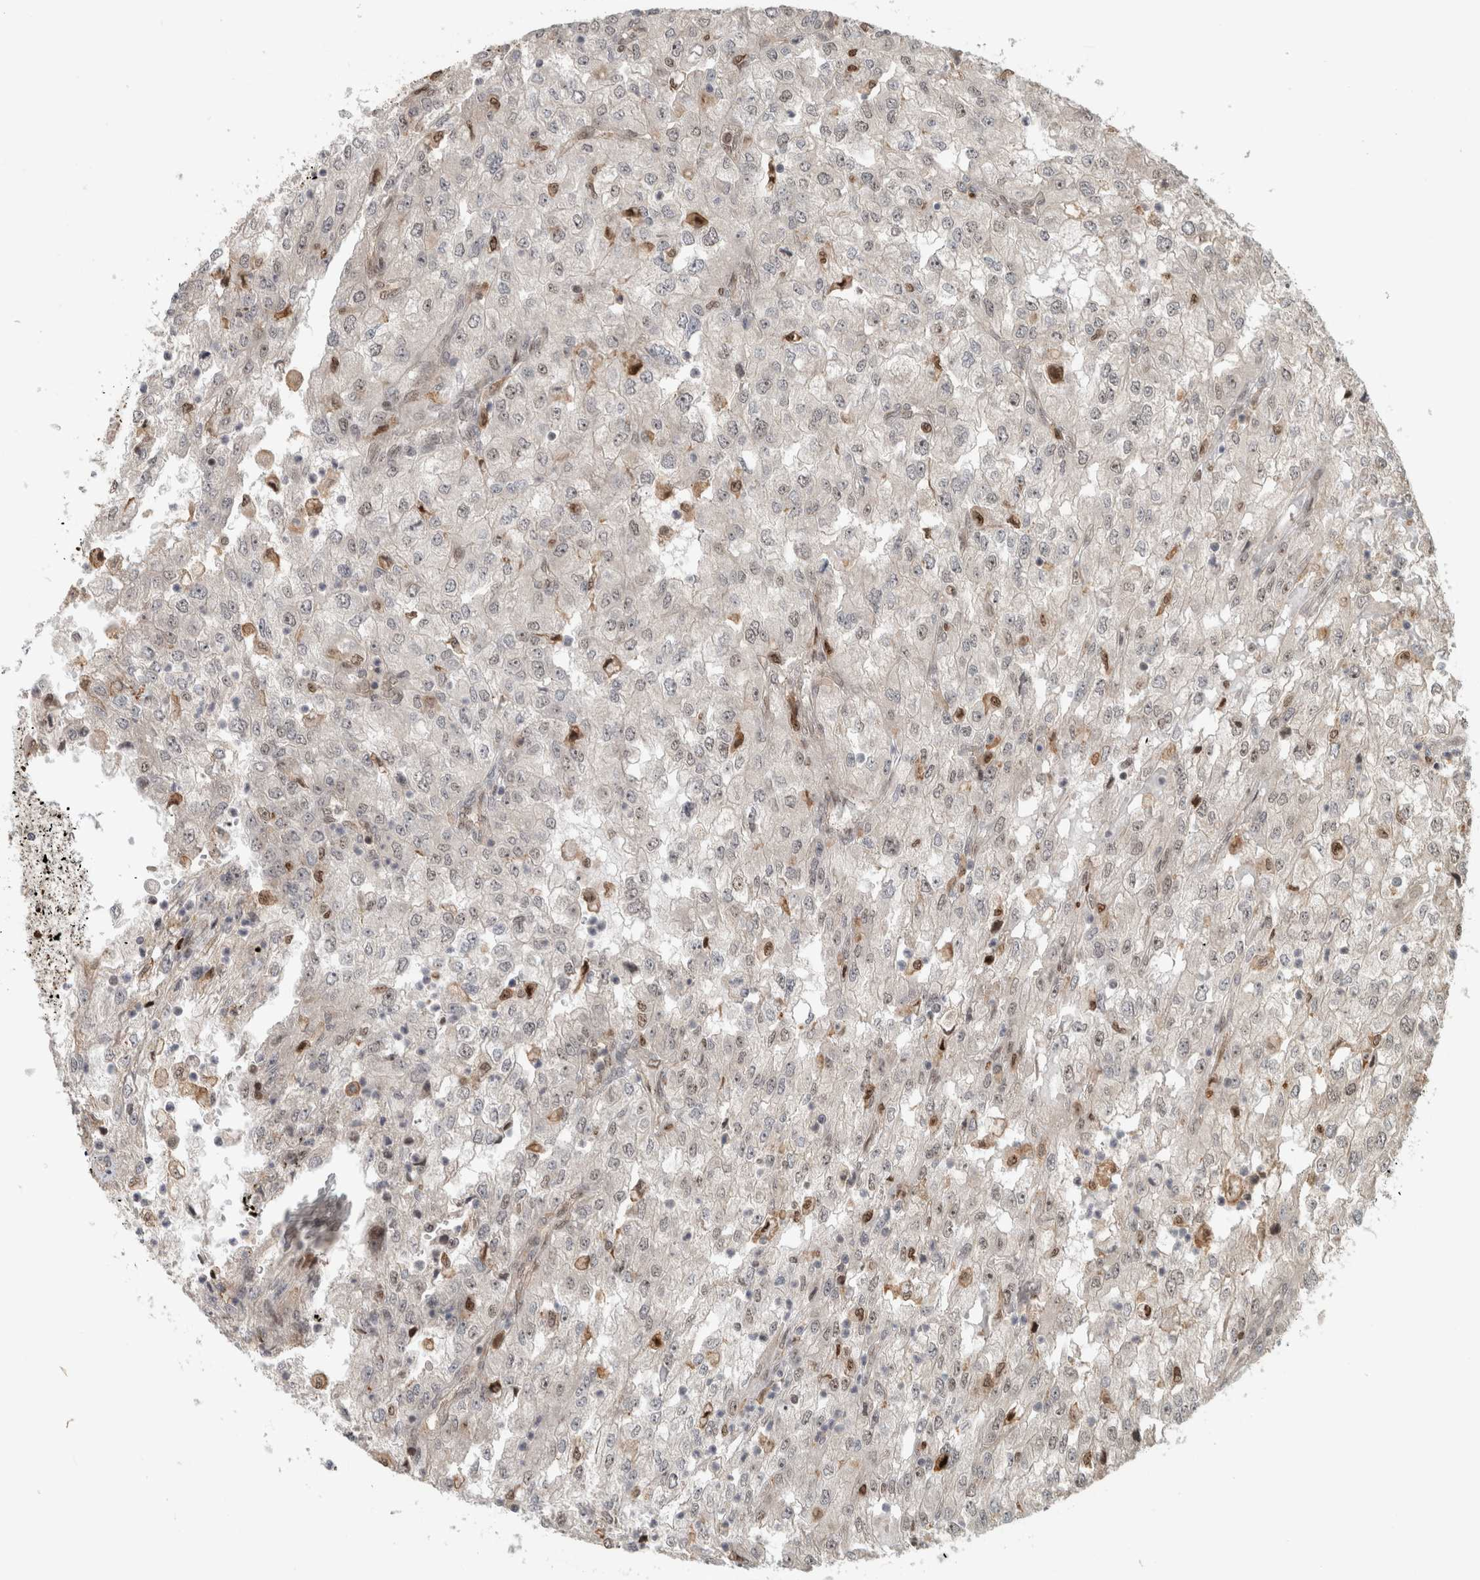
{"staining": {"intensity": "negative", "quantity": "none", "location": "none"}, "tissue": "renal cancer", "cell_type": "Tumor cells", "image_type": "cancer", "snomed": [{"axis": "morphology", "description": "Adenocarcinoma, NOS"}, {"axis": "topography", "description": "Kidney"}], "caption": "A micrograph of human renal cancer is negative for staining in tumor cells.", "gene": "INSRR", "patient": {"sex": "female", "age": 54}}